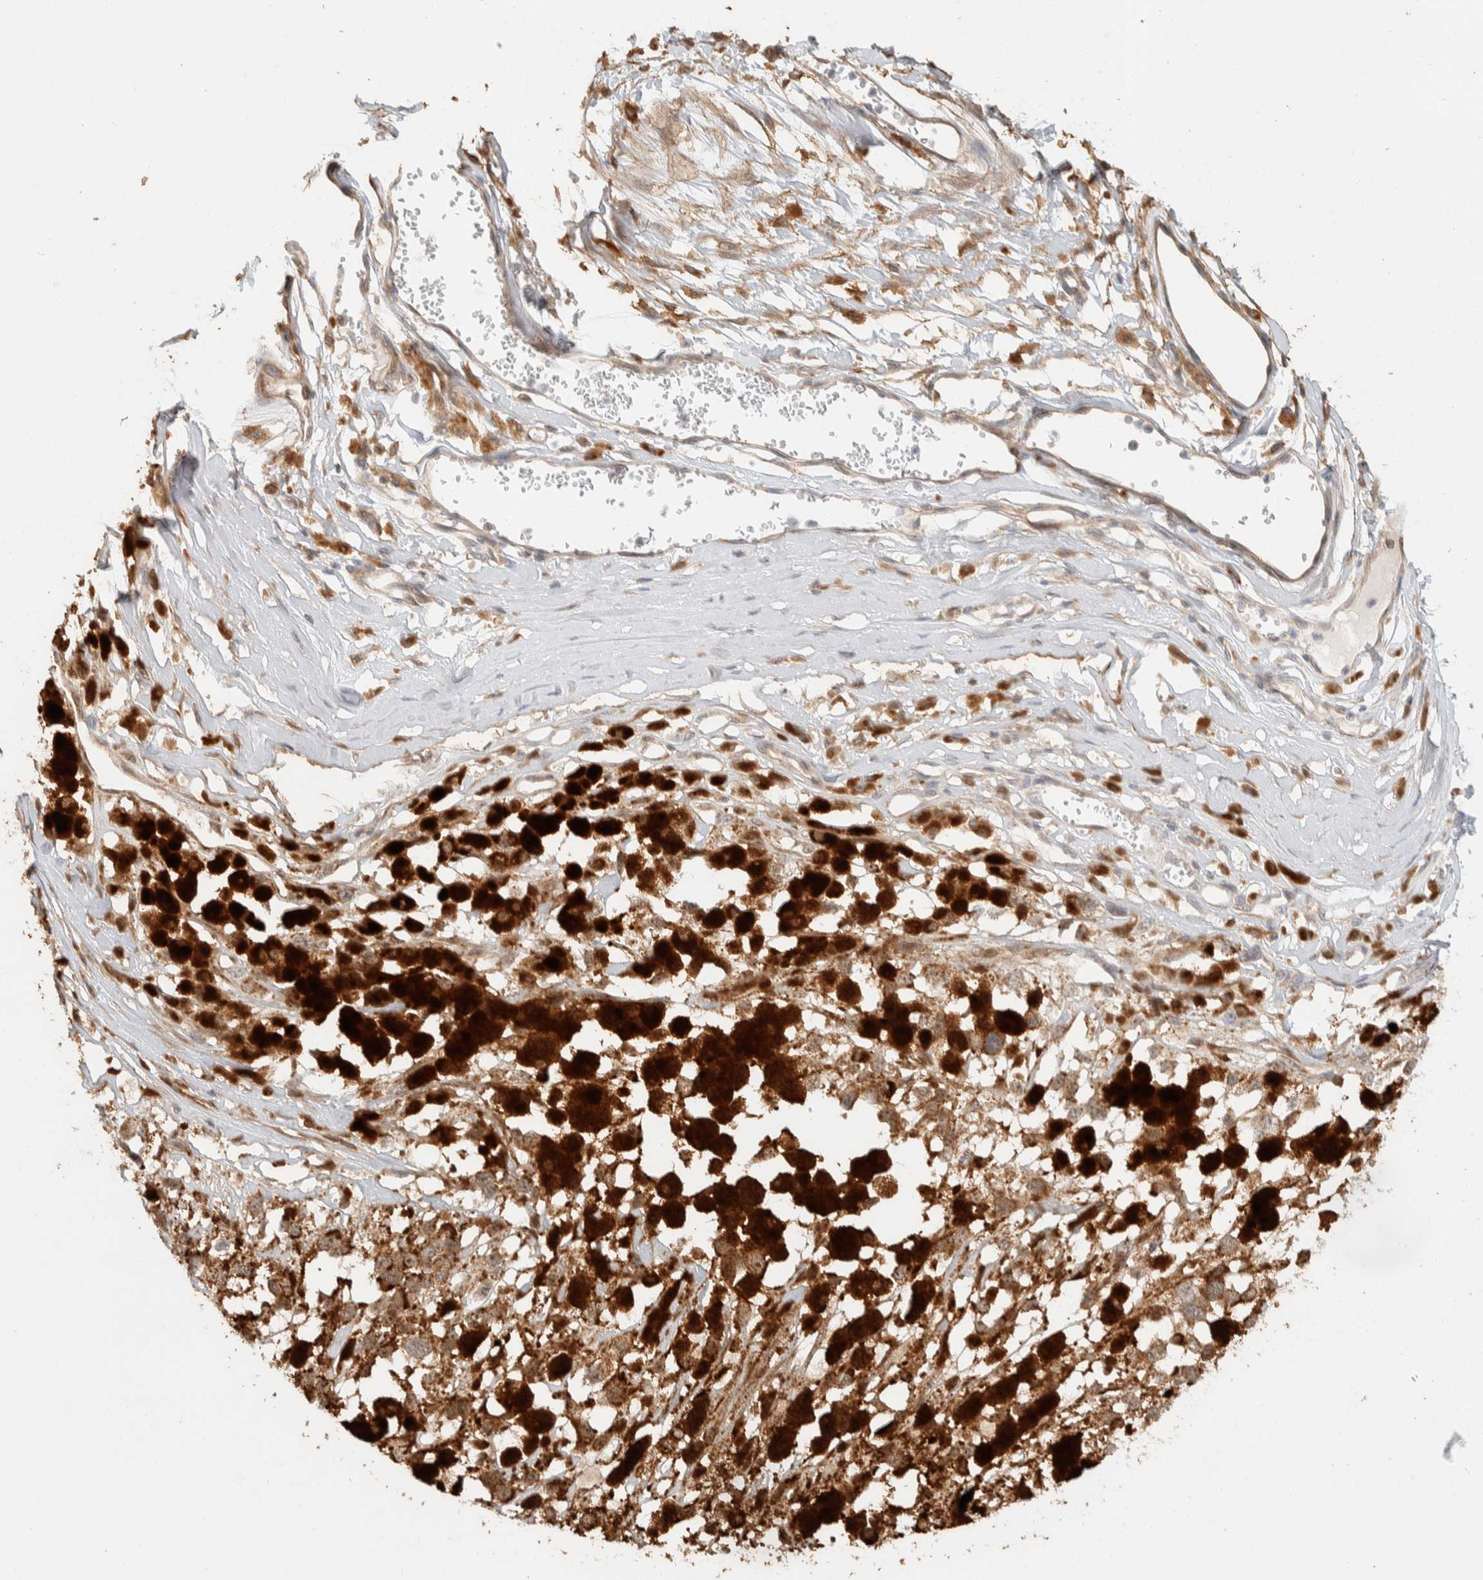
{"staining": {"intensity": "moderate", "quantity": "25%-75%", "location": "cytoplasmic/membranous"}, "tissue": "melanoma", "cell_type": "Tumor cells", "image_type": "cancer", "snomed": [{"axis": "morphology", "description": "Malignant melanoma, Metastatic site"}, {"axis": "topography", "description": "Lymph node"}], "caption": "Human melanoma stained with a brown dye demonstrates moderate cytoplasmic/membranous positive staining in approximately 25%-75% of tumor cells.", "gene": "KIF9", "patient": {"sex": "male", "age": 59}}